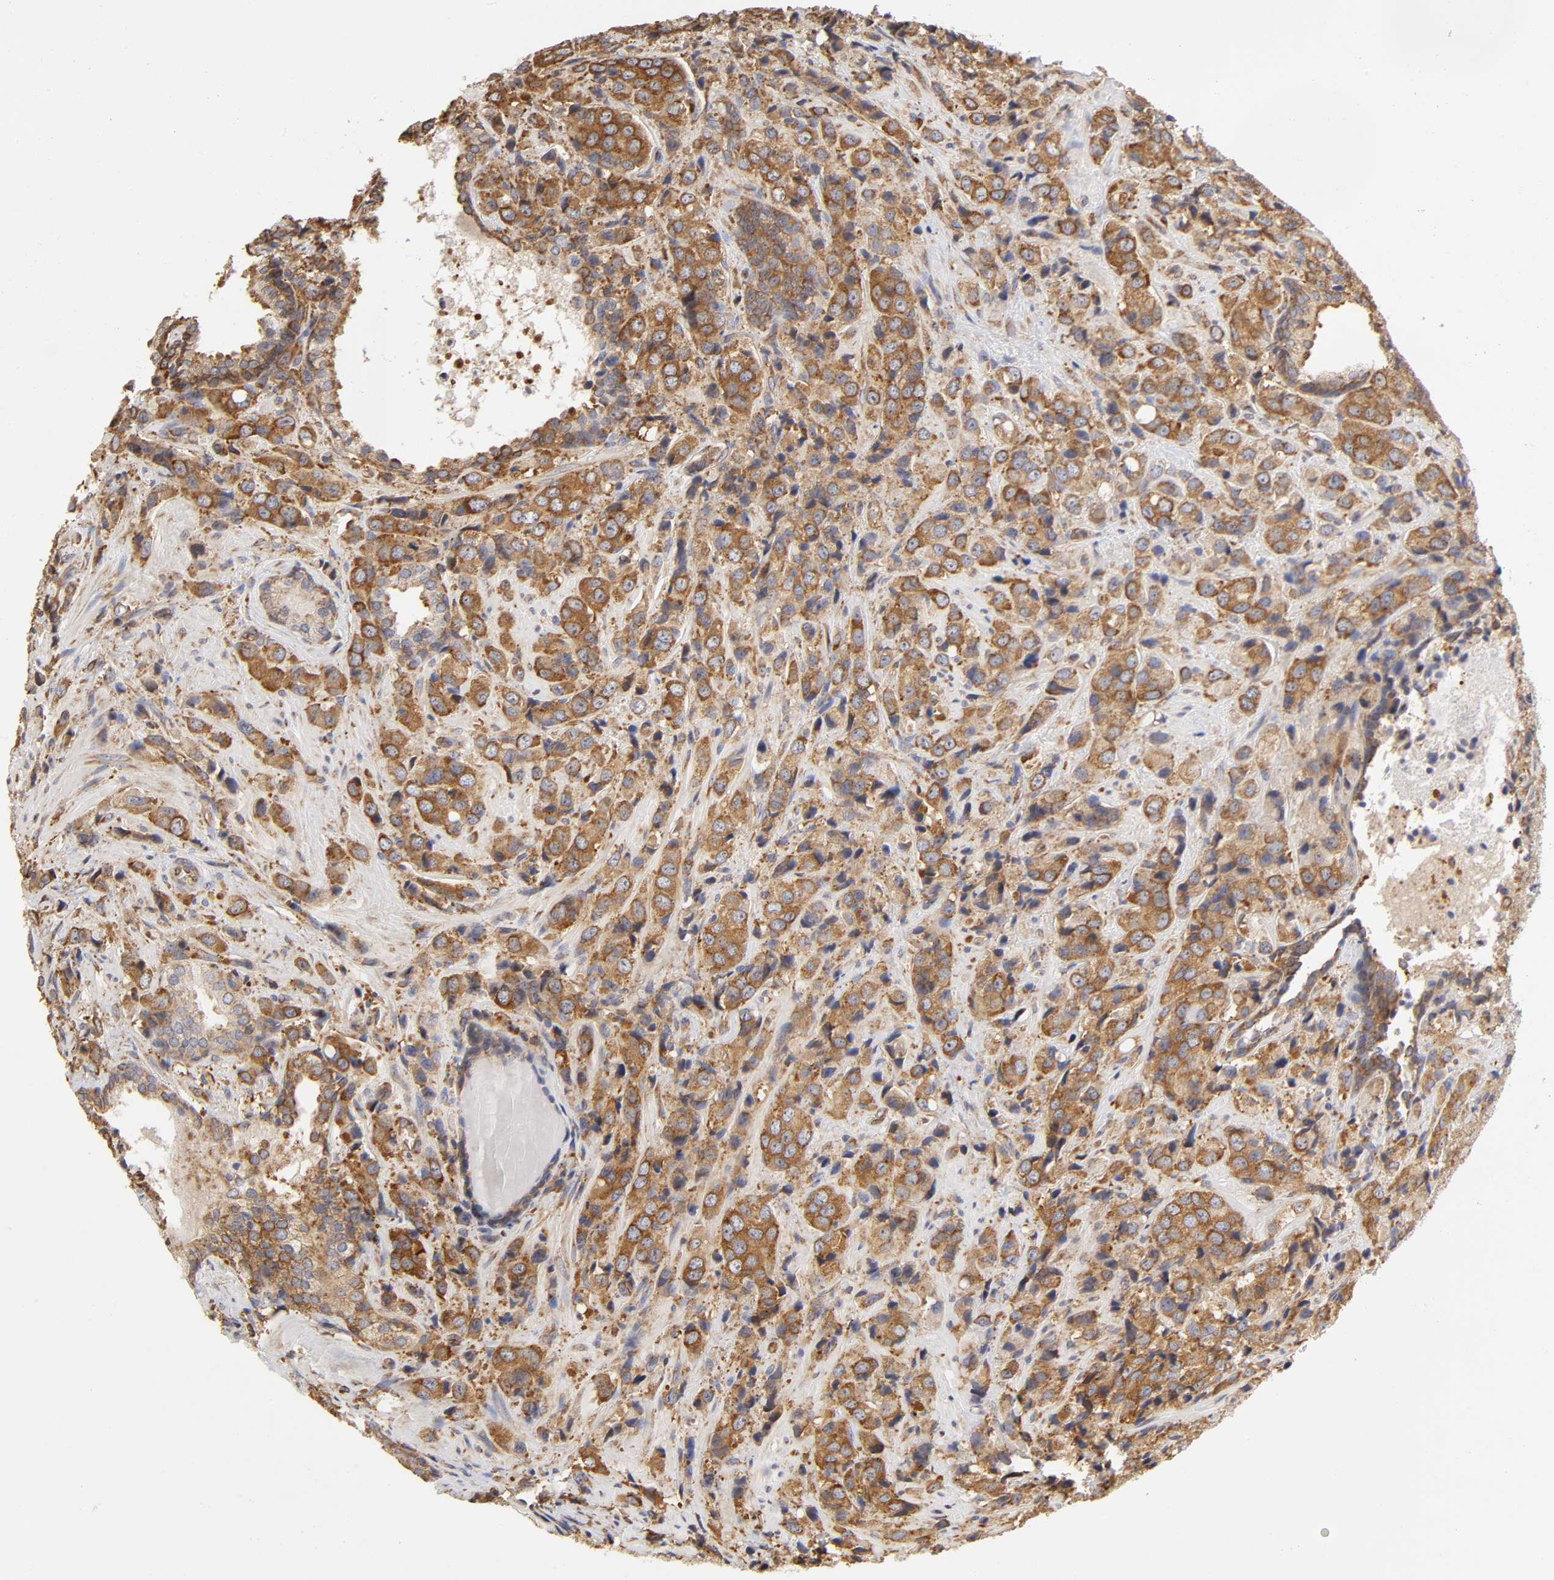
{"staining": {"intensity": "strong", "quantity": ">75%", "location": "cytoplasmic/membranous"}, "tissue": "prostate cancer", "cell_type": "Tumor cells", "image_type": "cancer", "snomed": [{"axis": "morphology", "description": "Adenocarcinoma, High grade"}, {"axis": "topography", "description": "Prostate"}], "caption": "This is a photomicrograph of immunohistochemistry (IHC) staining of adenocarcinoma (high-grade) (prostate), which shows strong staining in the cytoplasmic/membranous of tumor cells.", "gene": "RPL14", "patient": {"sex": "male", "age": 70}}